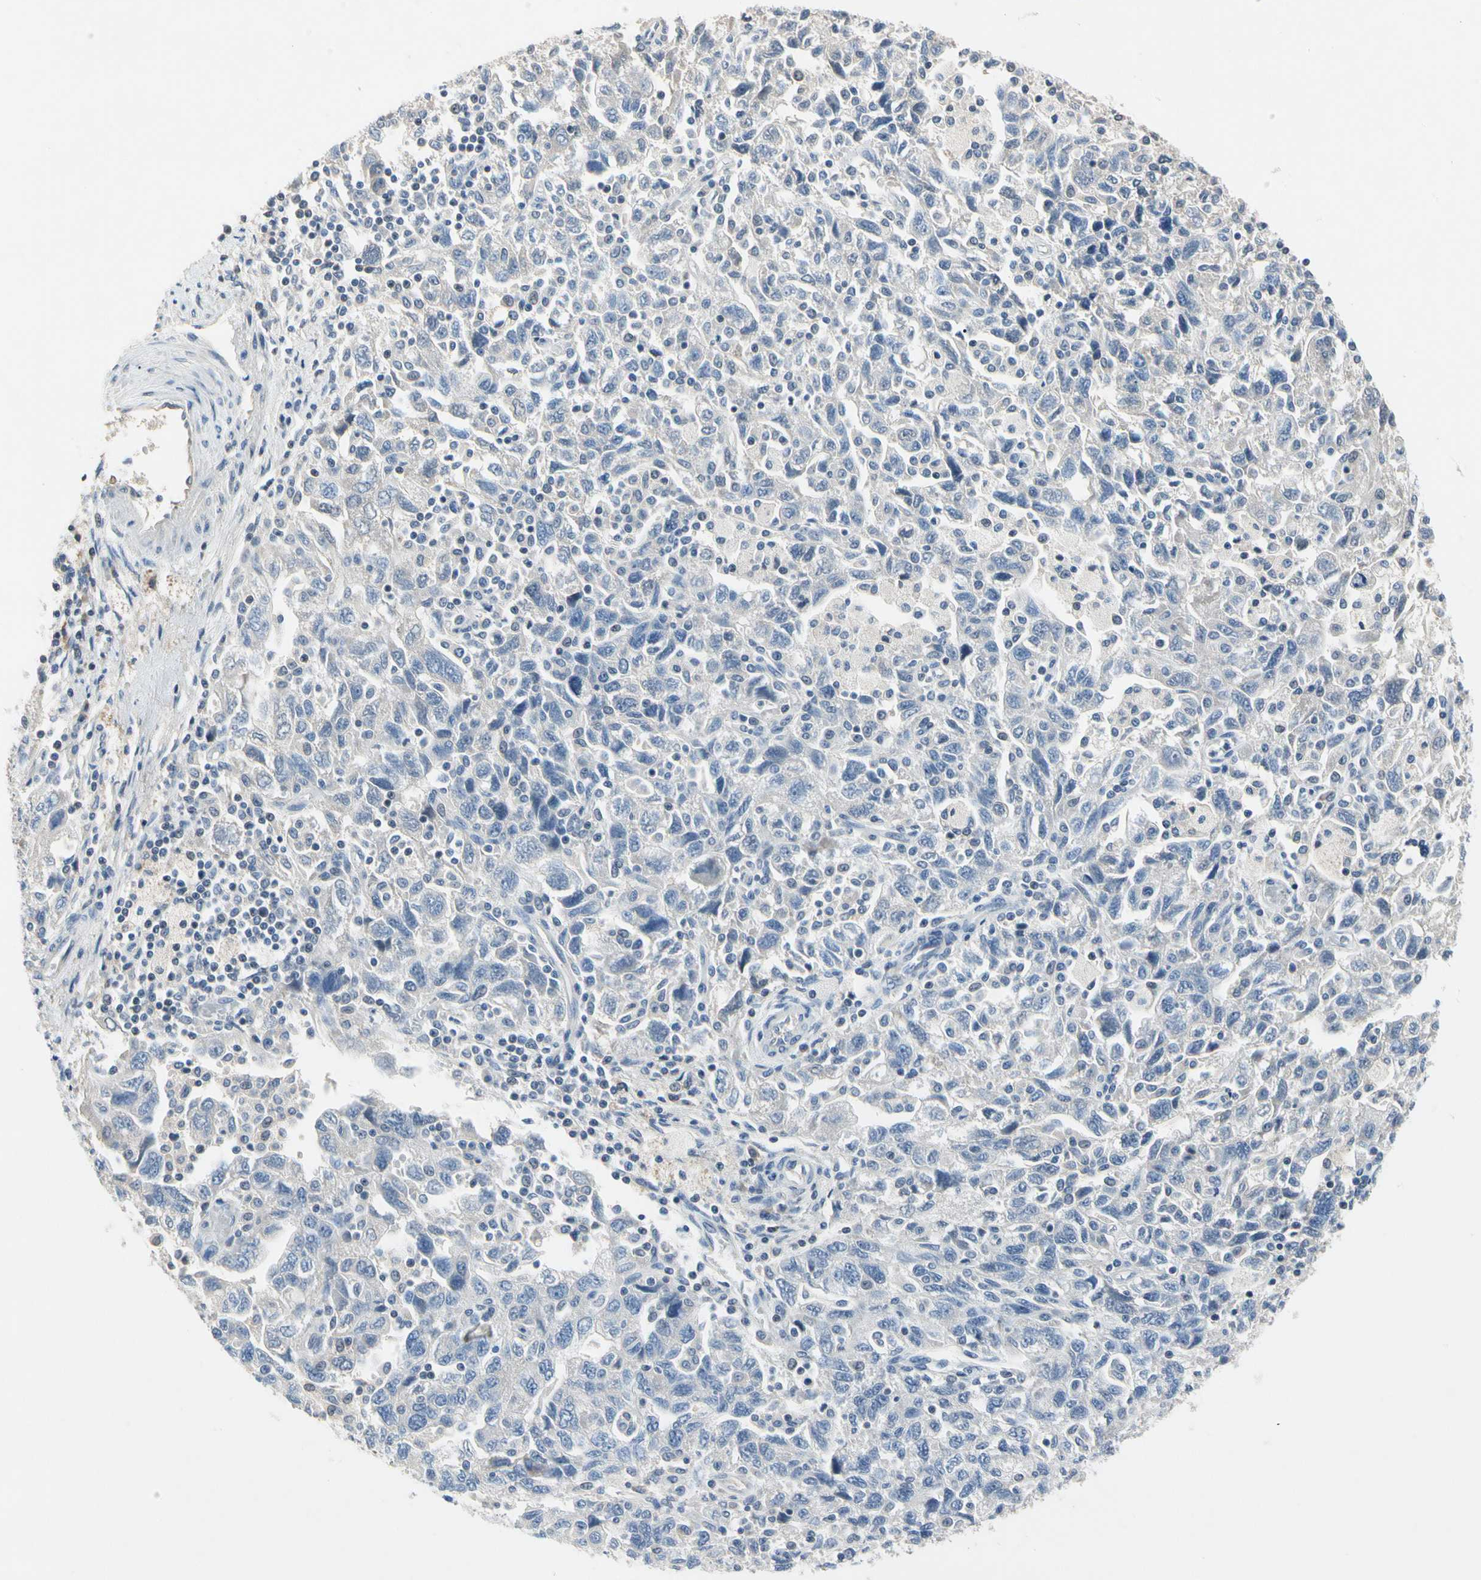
{"staining": {"intensity": "negative", "quantity": "none", "location": "none"}, "tissue": "ovarian cancer", "cell_type": "Tumor cells", "image_type": "cancer", "snomed": [{"axis": "morphology", "description": "Carcinoma, NOS"}, {"axis": "morphology", "description": "Cystadenocarcinoma, serous, NOS"}, {"axis": "topography", "description": "Ovary"}], "caption": "There is no significant expression in tumor cells of ovarian cancer. Nuclei are stained in blue.", "gene": "ECRG4", "patient": {"sex": "female", "age": 69}}